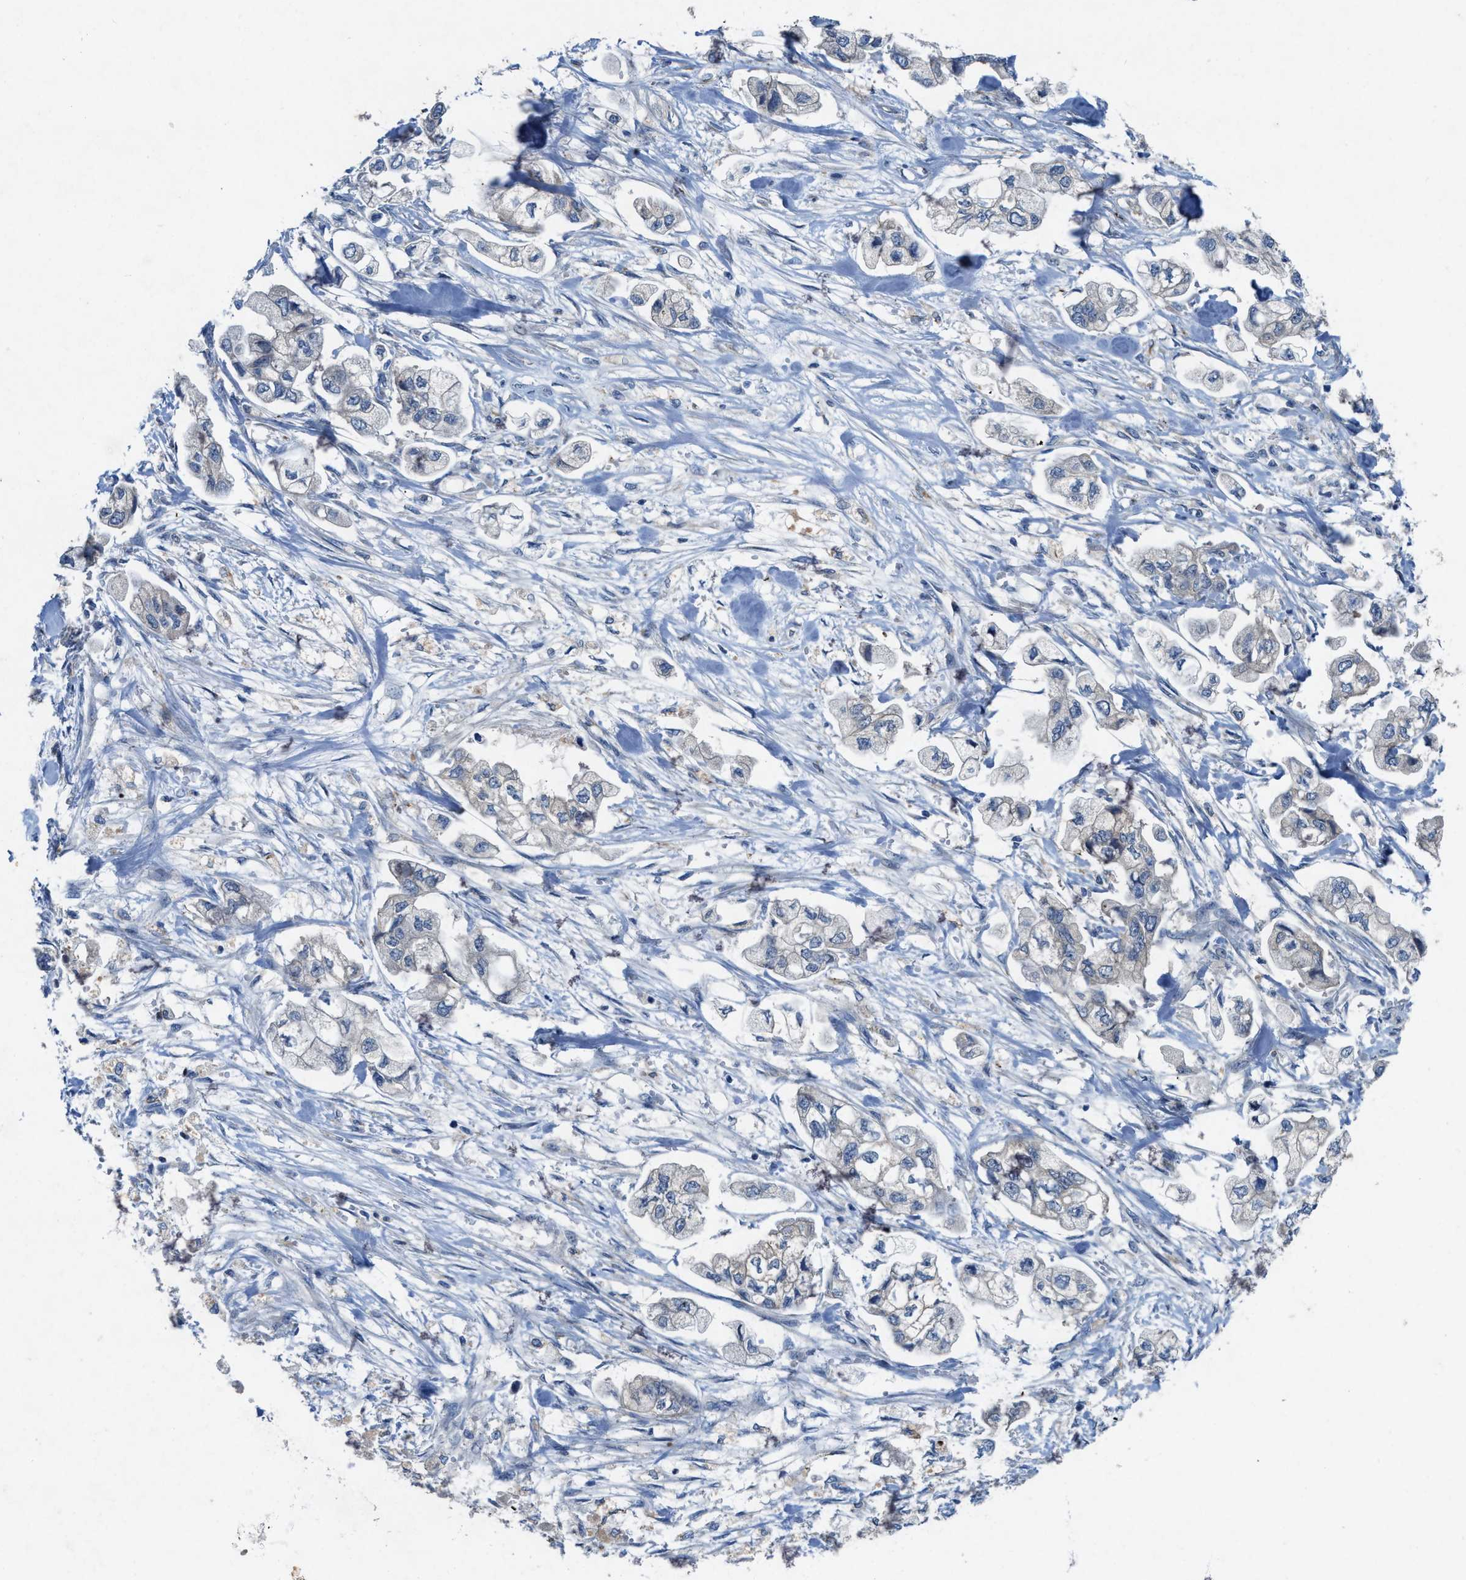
{"staining": {"intensity": "negative", "quantity": "none", "location": "none"}, "tissue": "stomach cancer", "cell_type": "Tumor cells", "image_type": "cancer", "snomed": [{"axis": "morphology", "description": "Normal tissue, NOS"}, {"axis": "morphology", "description": "Adenocarcinoma, NOS"}, {"axis": "topography", "description": "Stomach"}], "caption": "Immunohistochemical staining of stomach cancer (adenocarcinoma) demonstrates no significant staining in tumor cells.", "gene": "URGCP", "patient": {"sex": "male", "age": 62}}